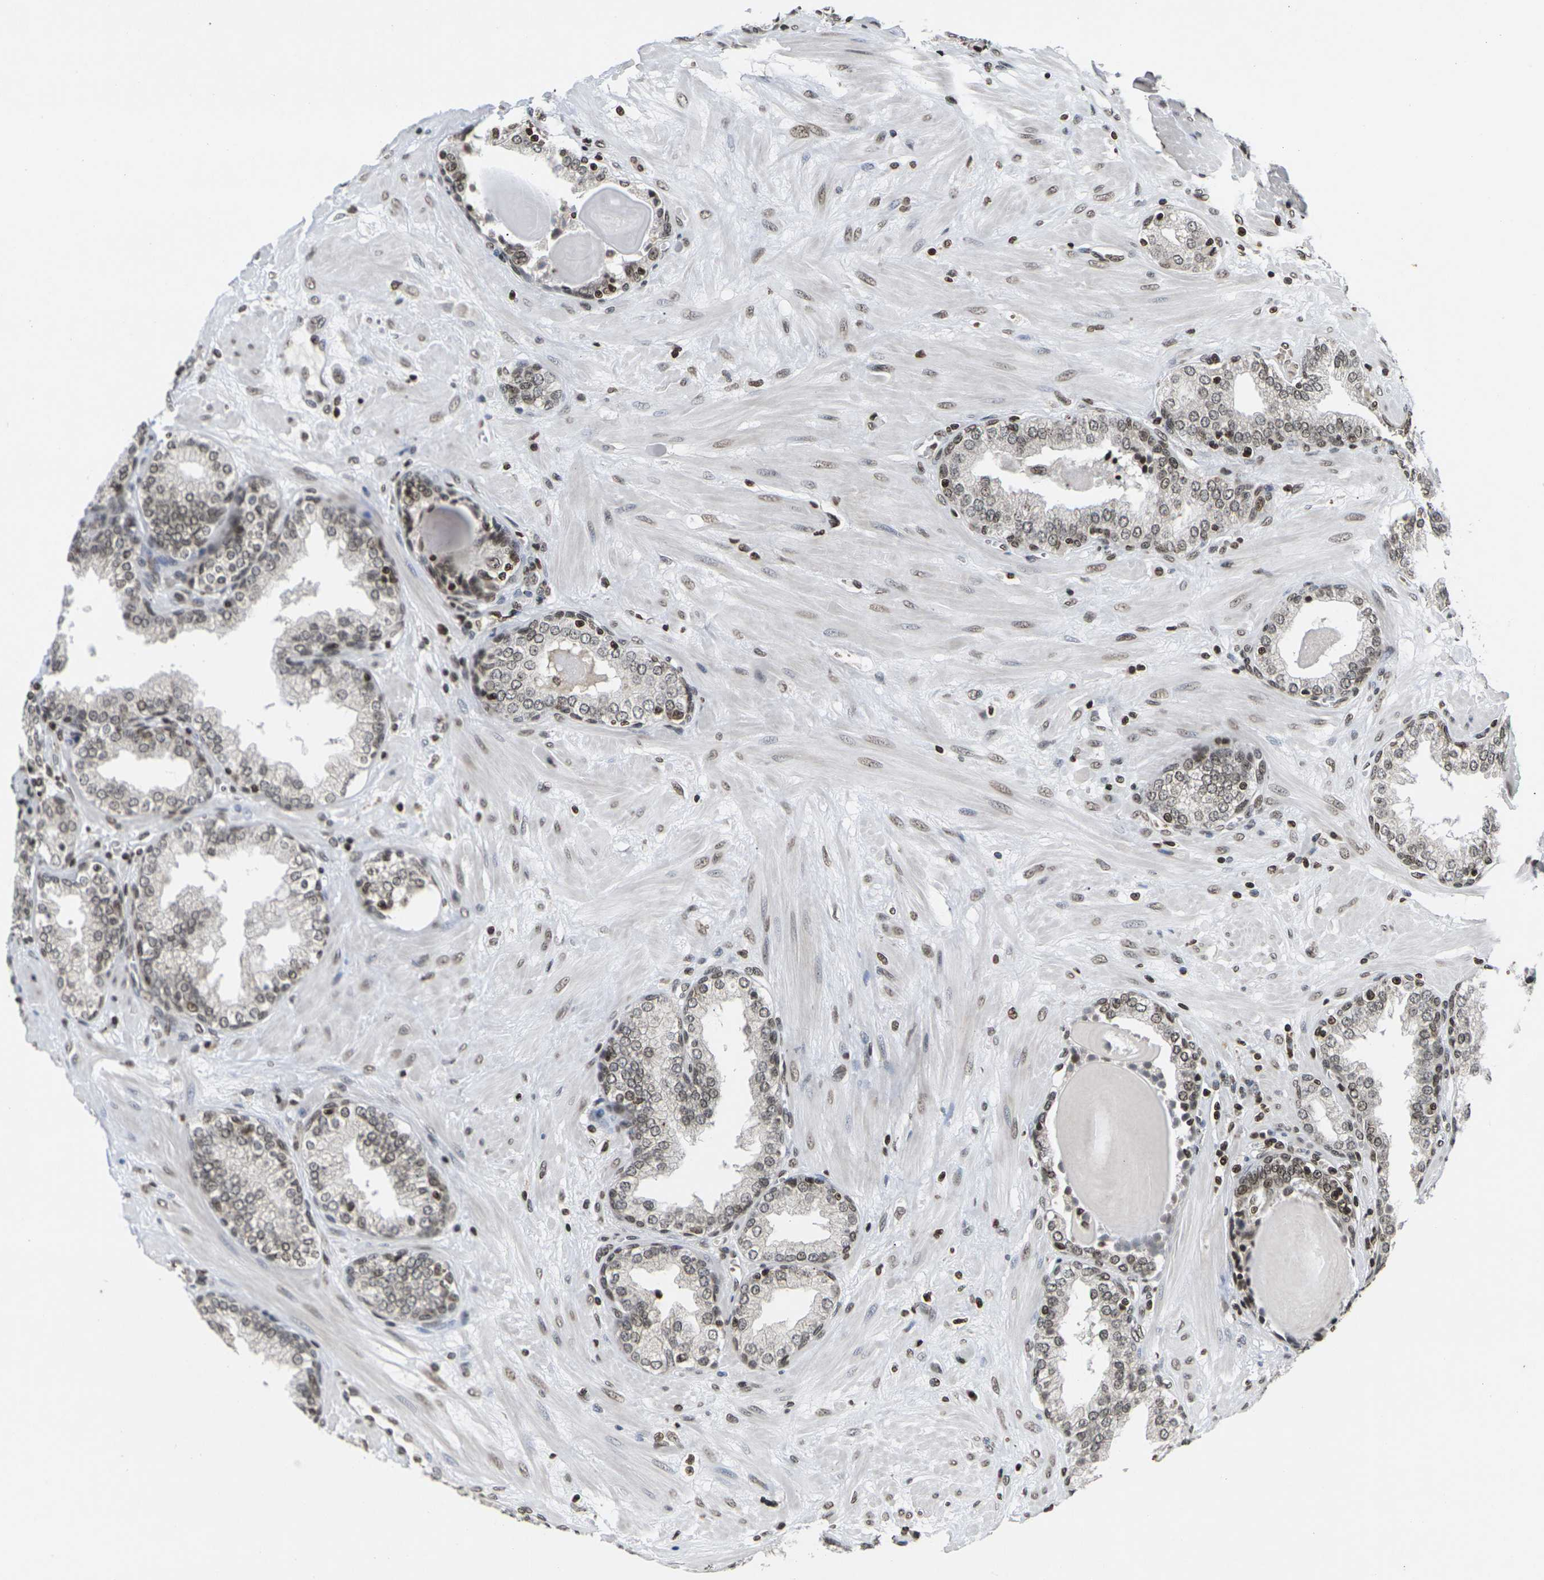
{"staining": {"intensity": "moderate", "quantity": "25%-75%", "location": "nuclear"}, "tissue": "prostate", "cell_type": "Glandular cells", "image_type": "normal", "snomed": [{"axis": "morphology", "description": "Normal tissue, NOS"}, {"axis": "topography", "description": "Prostate"}], "caption": "Immunohistochemistry (DAB) staining of unremarkable prostate reveals moderate nuclear protein expression in approximately 25%-75% of glandular cells.", "gene": "ETV5", "patient": {"sex": "male", "age": 51}}